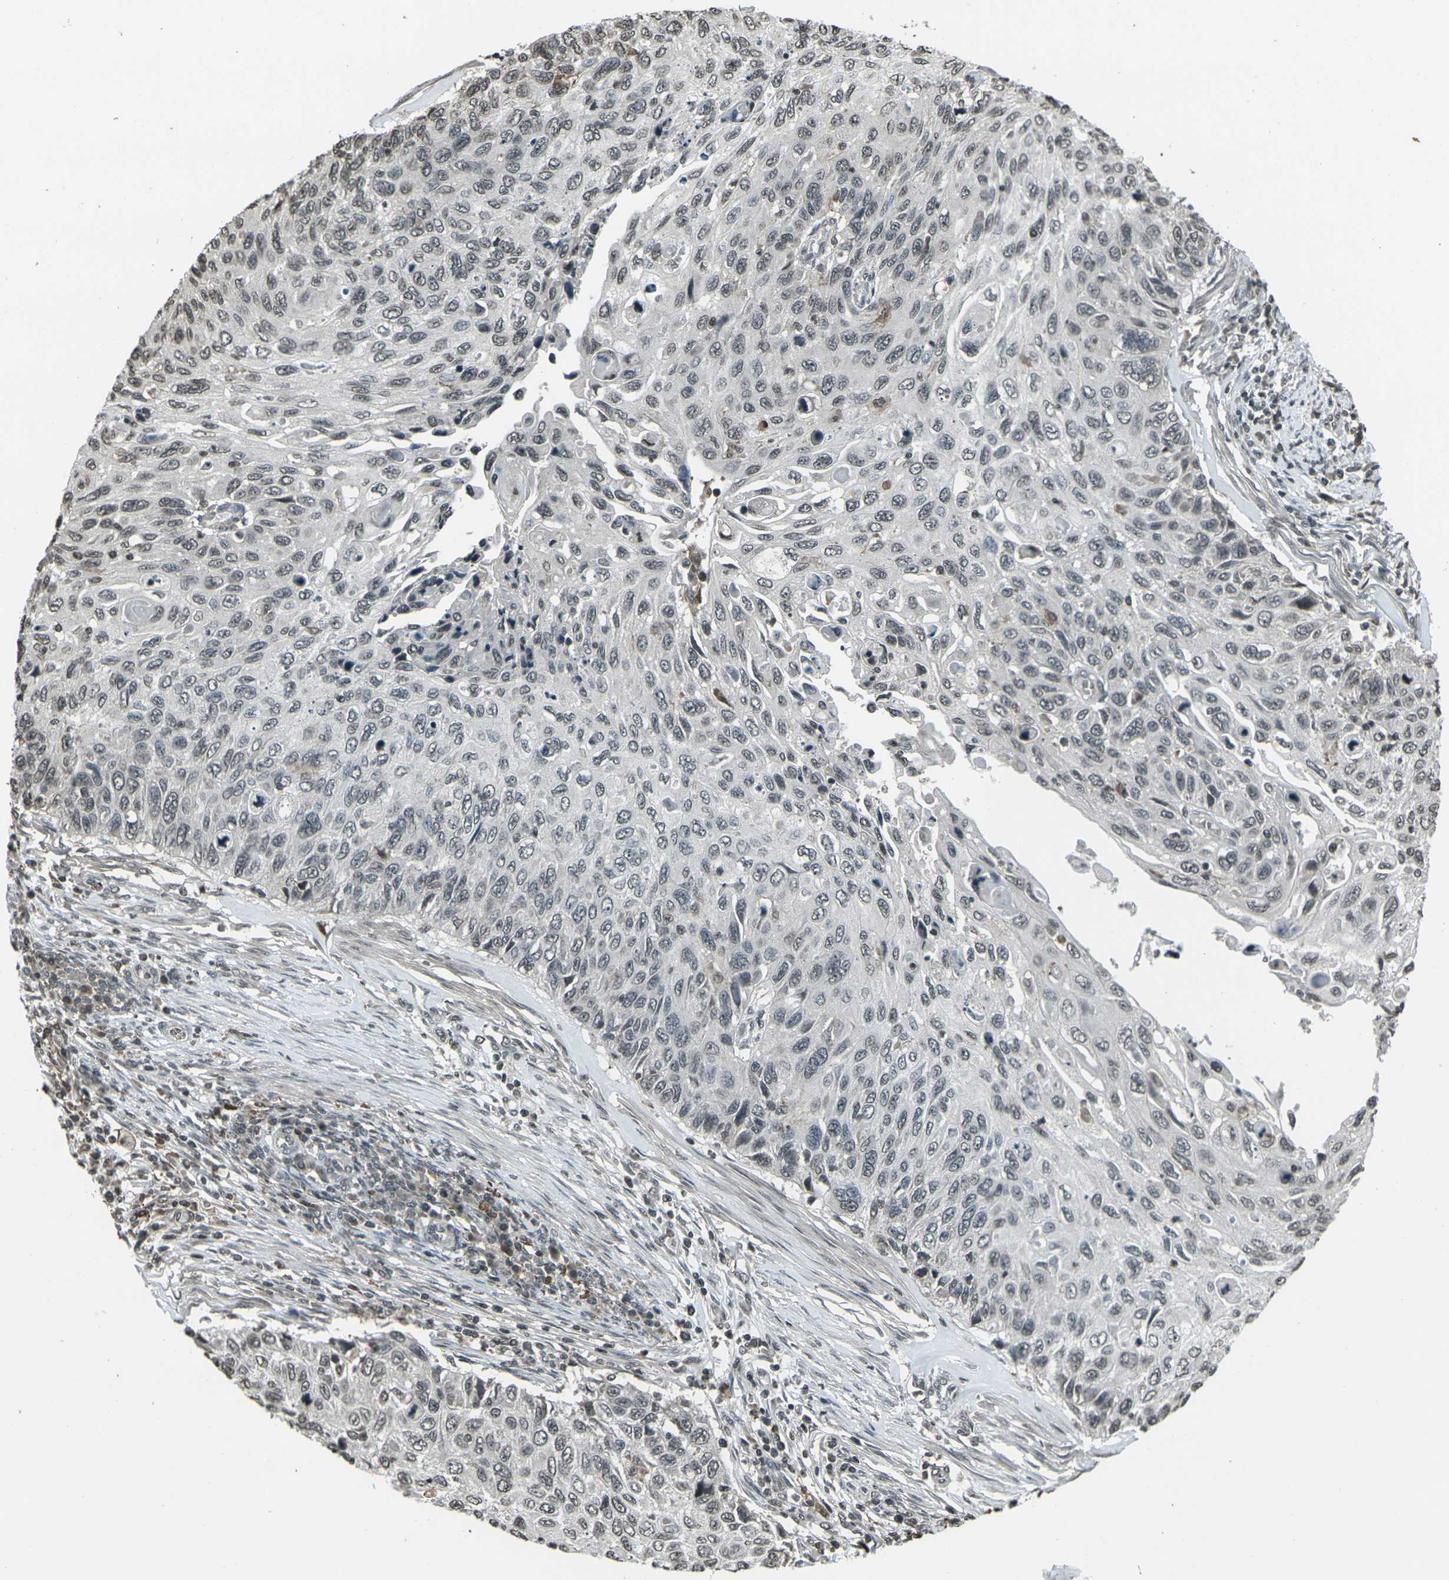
{"staining": {"intensity": "weak", "quantity": "<25%", "location": "nuclear"}, "tissue": "cervical cancer", "cell_type": "Tumor cells", "image_type": "cancer", "snomed": [{"axis": "morphology", "description": "Squamous cell carcinoma, NOS"}, {"axis": "topography", "description": "Cervix"}], "caption": "Protein analysis of cervical cancer (squamous cell carcinoma) displays no significant staining in tumor cells.", "gene": "PRPF8", "patient": {"sex": "female", "age": 70}}